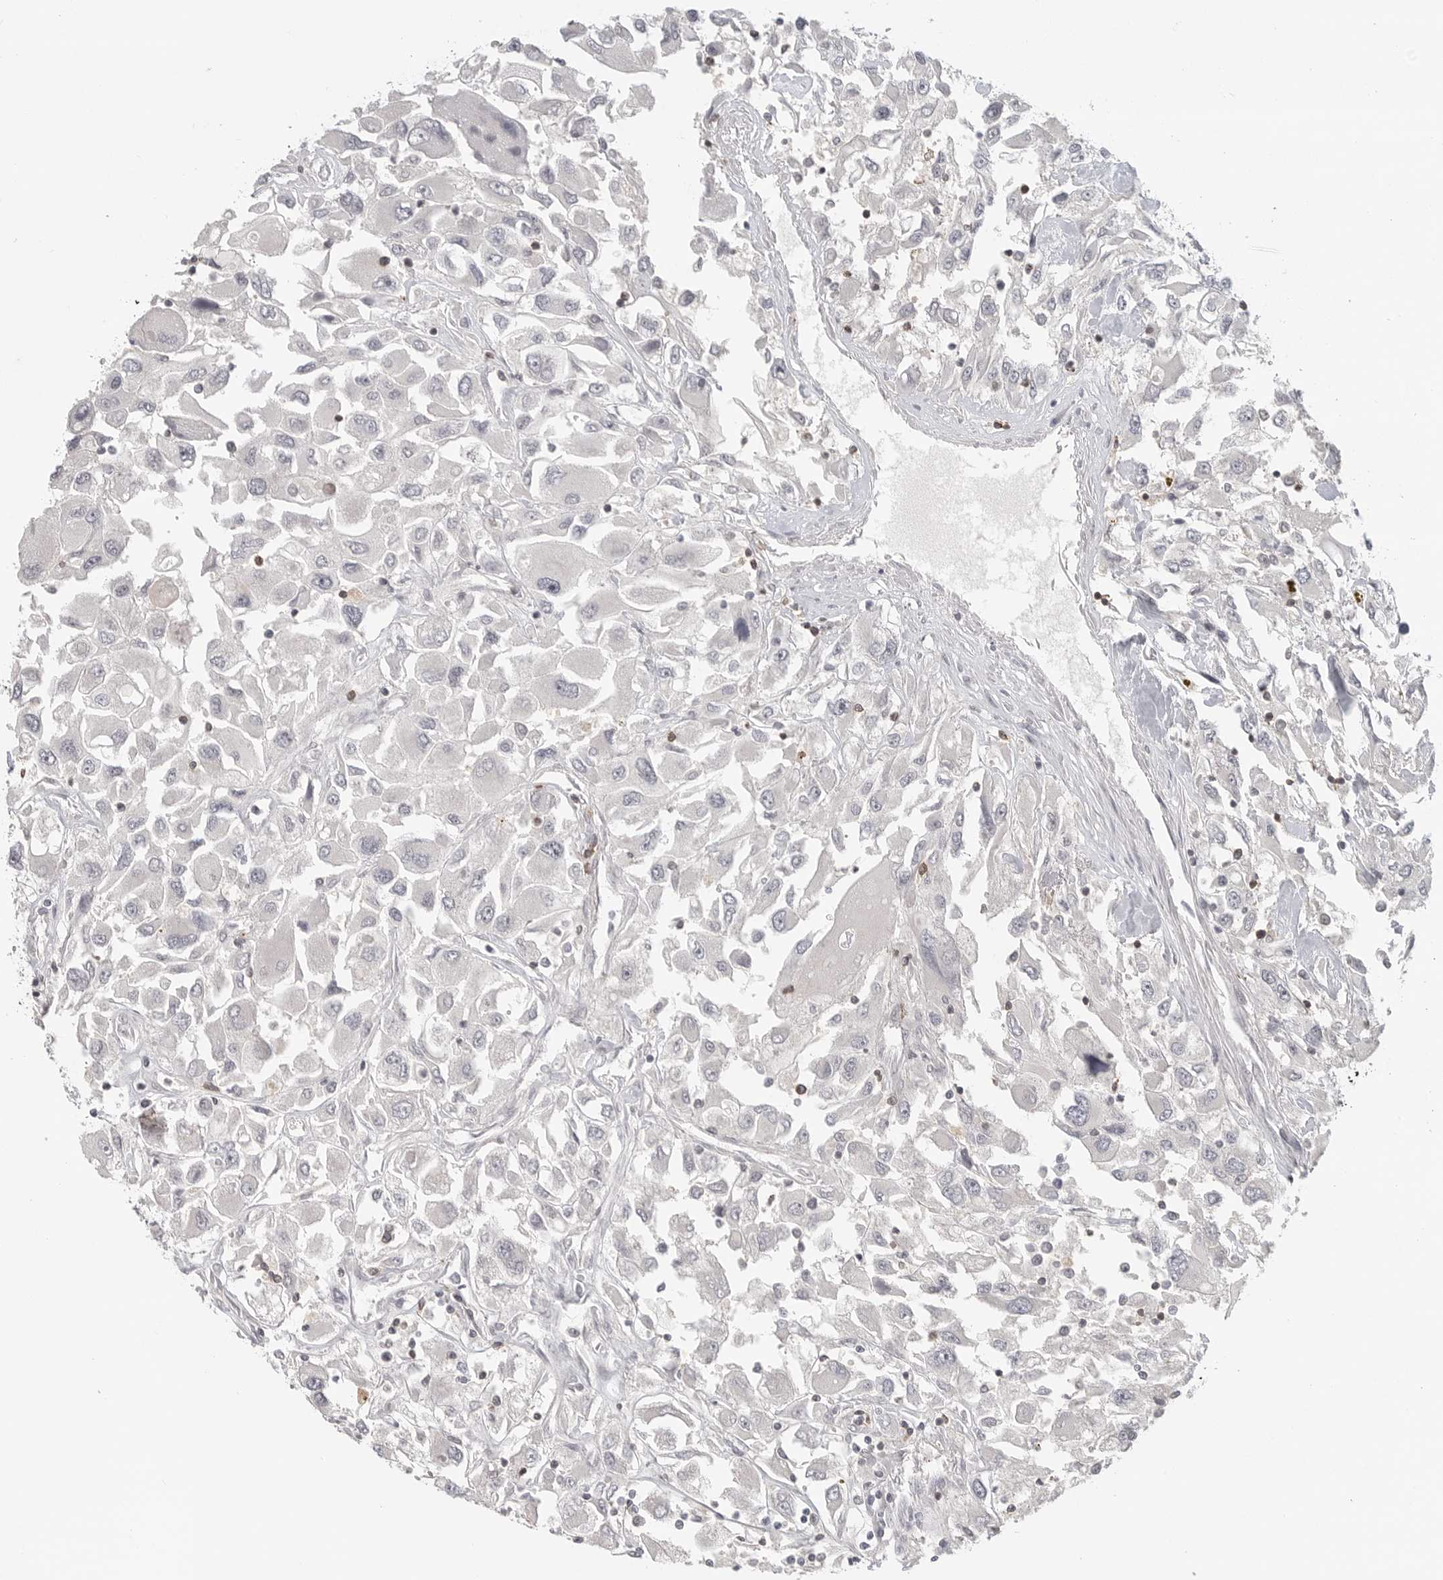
{"staining": {"intensity": "negative", "quantity": "none", "location": "none"}, "tissue": "renal cancer", "cell_type": "Tumor cells", "image_type": "cancer", "snomed": [{"axis": "morphology", "description": "Adenocarcinoma, NOS"}, {"axis": "topography", "description": "Kidney"}], "caption": "The photomicrograph displays no staining of tumor cells in renal adenocarcinoma.", "gene": "SH3KBP1", "patient": {"sex": "female", "age": 52}}